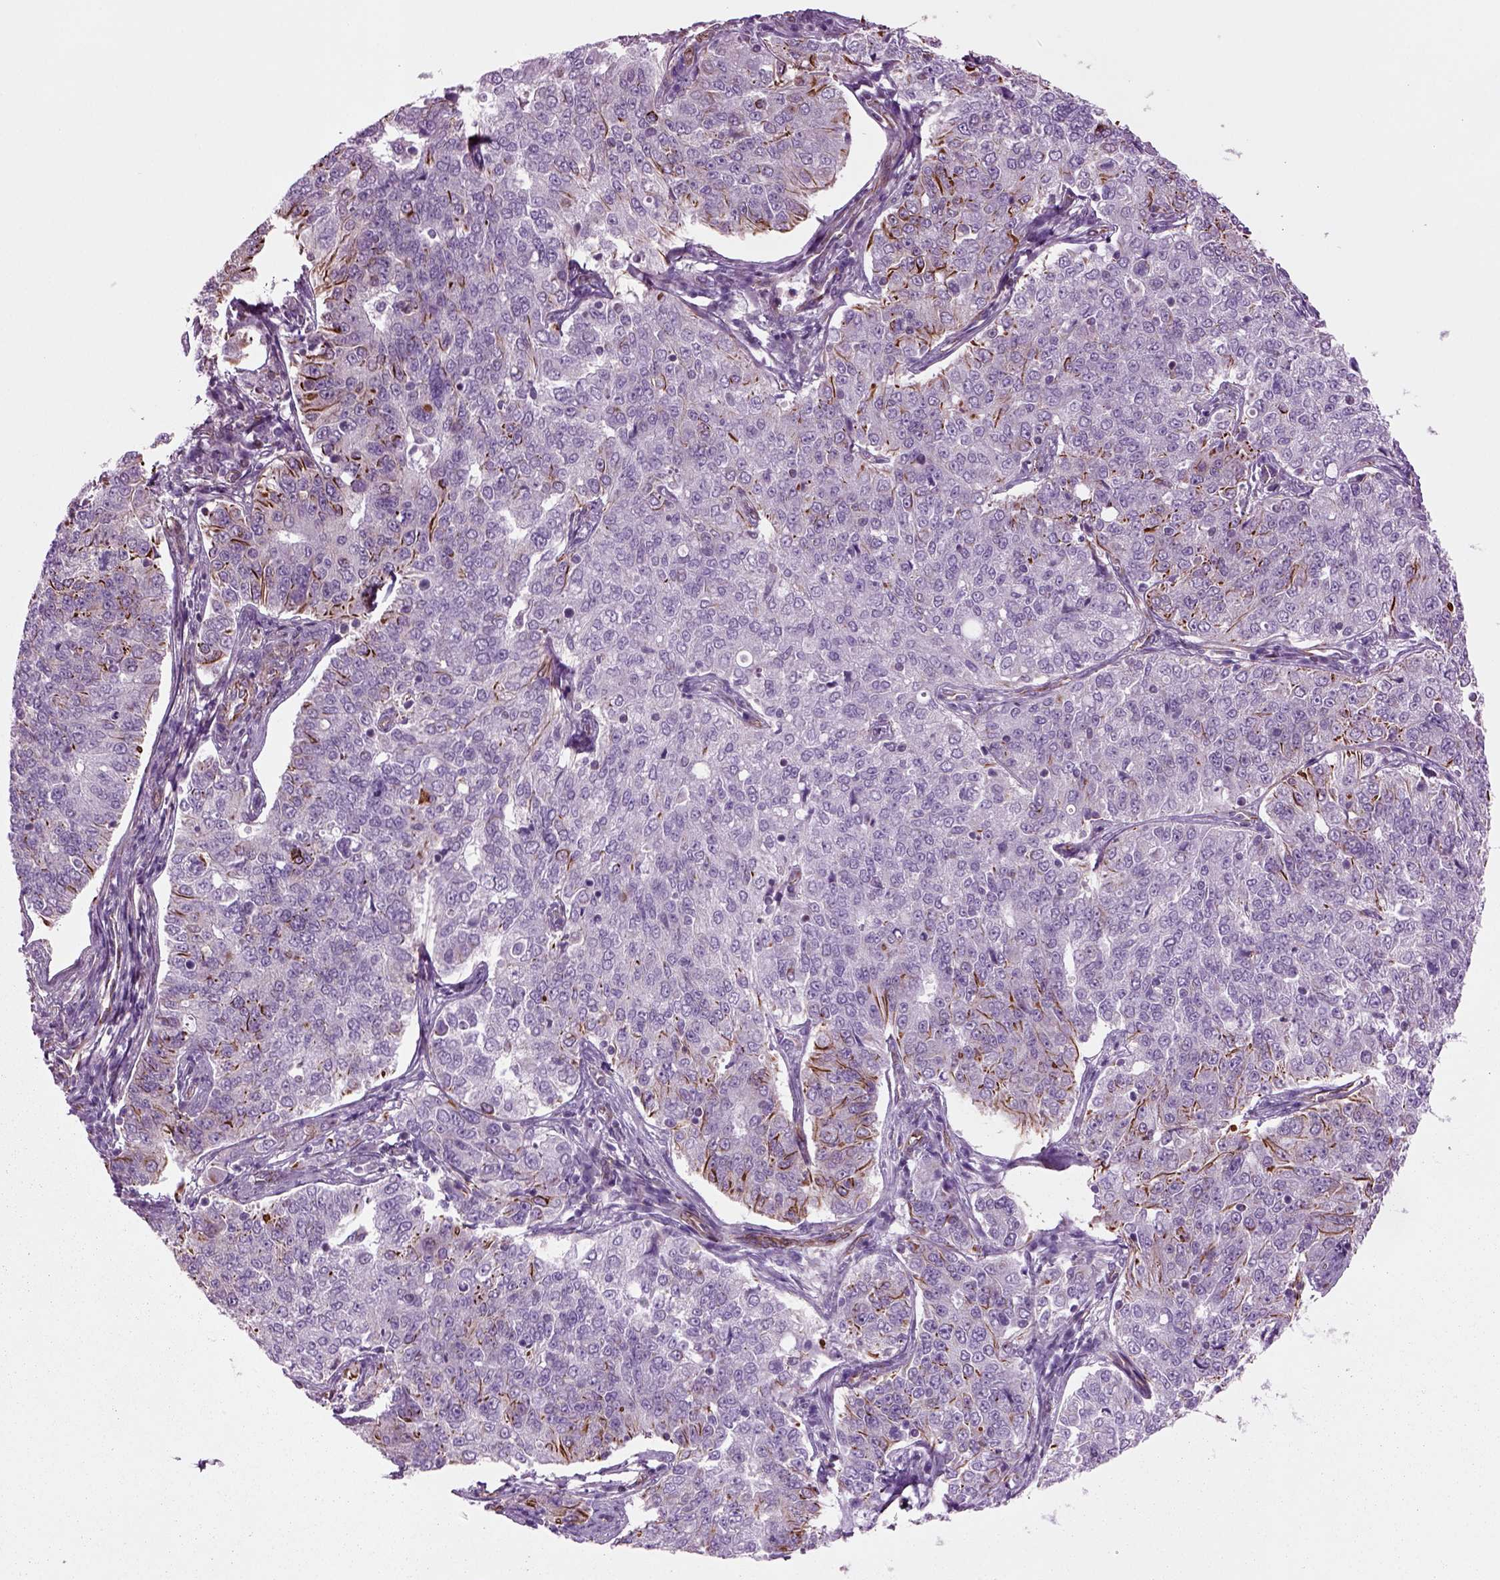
{"staining": {"intensity": "strong", "quantity": "<25%", "location": "cytoplasmic/membranous"}, "tissue": "endometrial cancer", "cell_type": "Tumor cells", "image_type": "cancer", "snomed": [{"axis": "morphology", "description": "Adenocarcinoma, NOS"}, {"axis": "topography", "description": "Endometrium"}], "caption": "Immunohistochemistry image of human endometrial cancer stained for a protein (brown), which displays medium levels of strong cytoplasmic/membranous expression in approximately <25% of tumor cells.", "gene": "ACER3", "patient": {"sex": "female", "age": 43}}